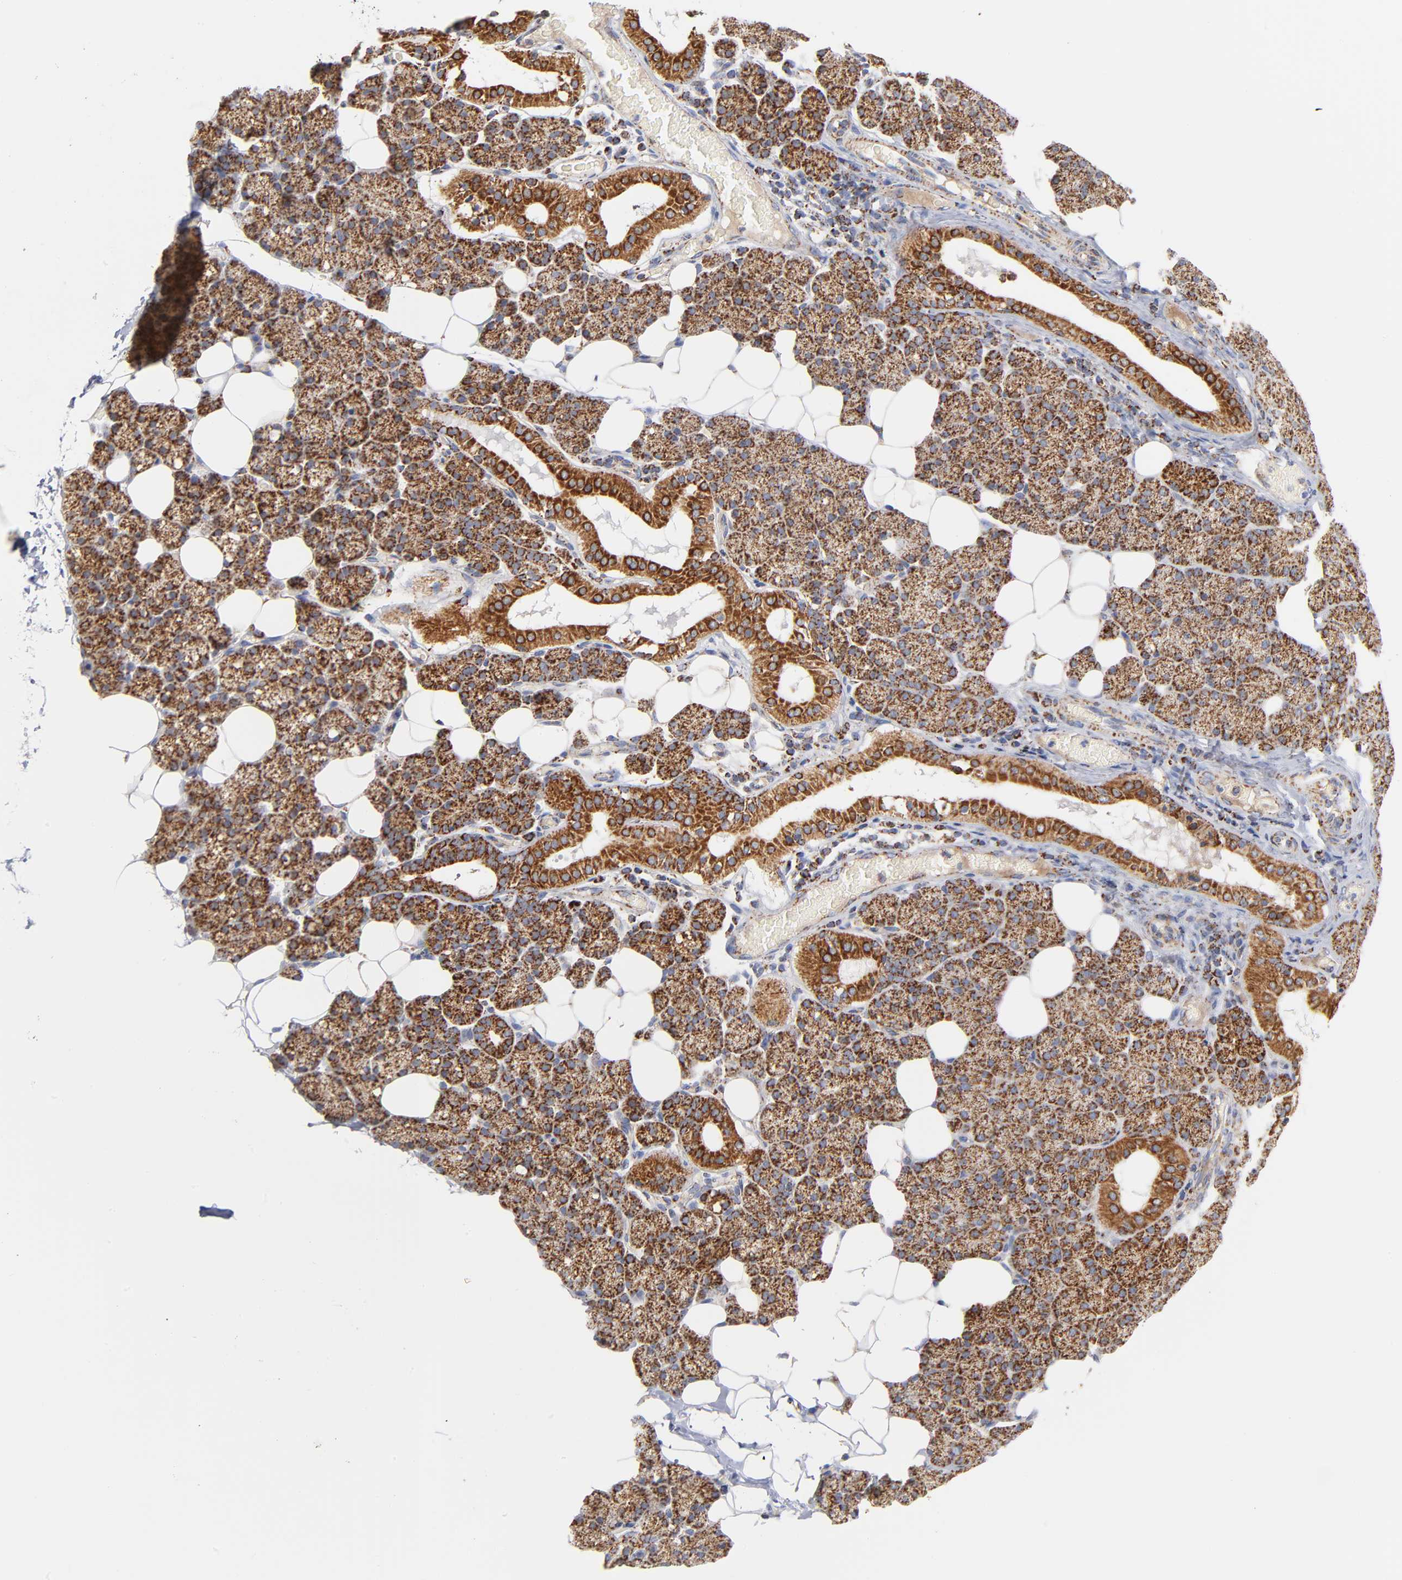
{"staining": {"intensity": "strong", "quantity": ">75%", "location": "cytoplasmic/membranous"}, "tissue": "salivary gland", "cell_type": "Glandular cells", "image_type": "normal", "snomed": [{"axis": "morphology", "description": "Normal tissue, NOS"}, {"axis": "topography", "description": "Skeletal muscle"}, {"axis": "topography", "description": "Oral tissue"}, {"axis": "topography", "description": "Salivary gland"}, {"axis": "topography", "description": "Peripheral nerve tissue"}], "caption": "IHC staining of unremarkable salivary gland, which displays high levels of strong cytoplasmic/membranous staining in about >75% of glandular cells indicating strong cytoplasmic/membranous protein positivity. The staining was performed using DAB (brown) for protein detection and nuclei were counterstained in hematoxylin (blue).", "gene": "DIABLO", "patient": {"sex": "male", "age": 54}}